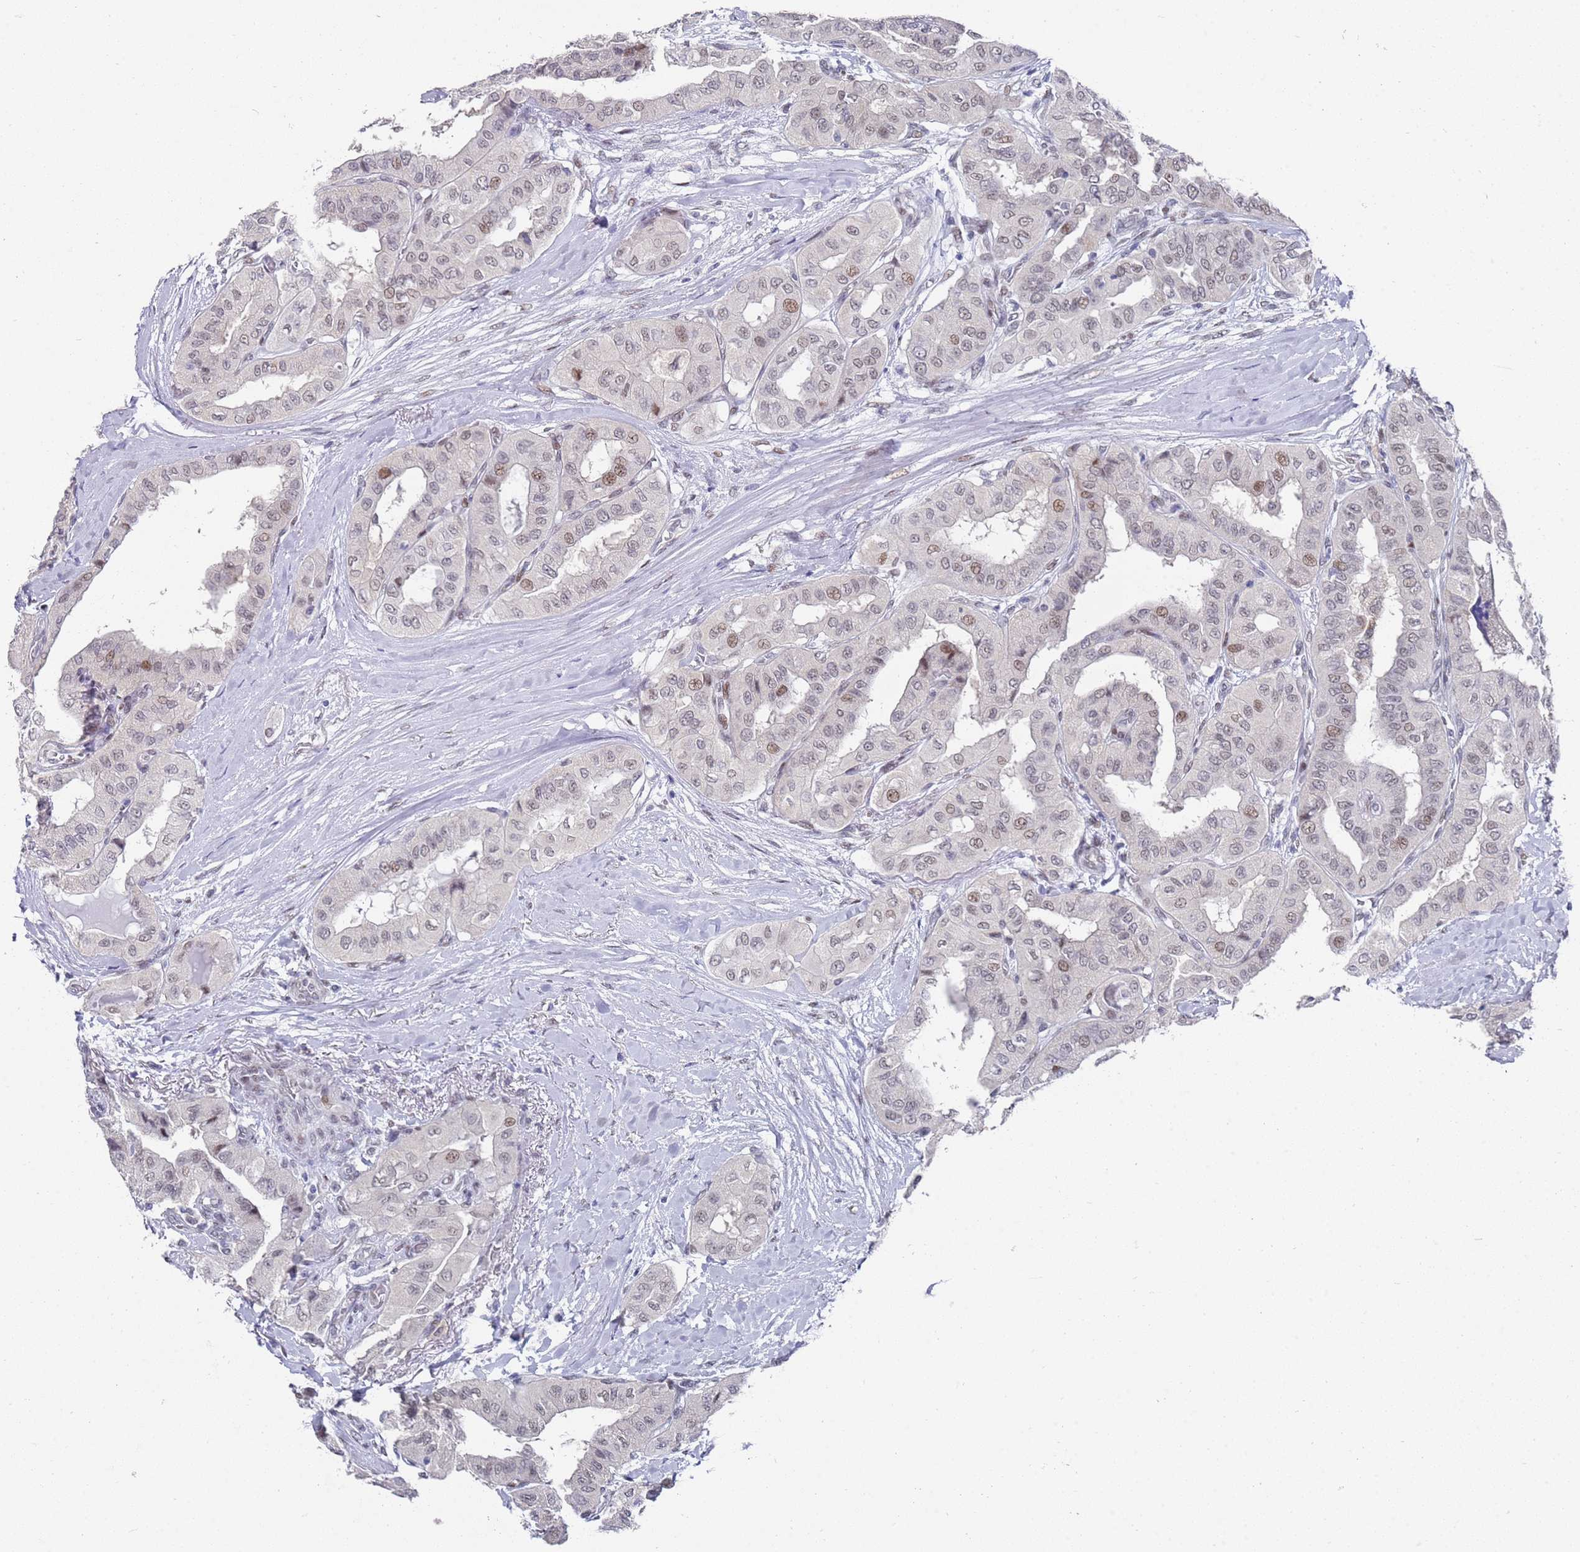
{"staining": {"intensity": "weak", "quantity": "25%-75%", "location": "nuclear"}, "tissue": "thyroid cancer", "cell_type": "Tumor cells", "image_type": "cancer", "snomed": [{"axis": "morphology", "description": "Papillary adenocarcinoma, NOS"}, {"axis": "topography", "description": "Thyroid gland"}], "caption": "This micrograph displays IHC staining of human thyroid cancer (papillary adenocarcinoma), with low weak nuclear expression in approximately 25%-75% of tumor cells.", "gene": "COPS6", "patient": {"sex": "female", "age": 59}}